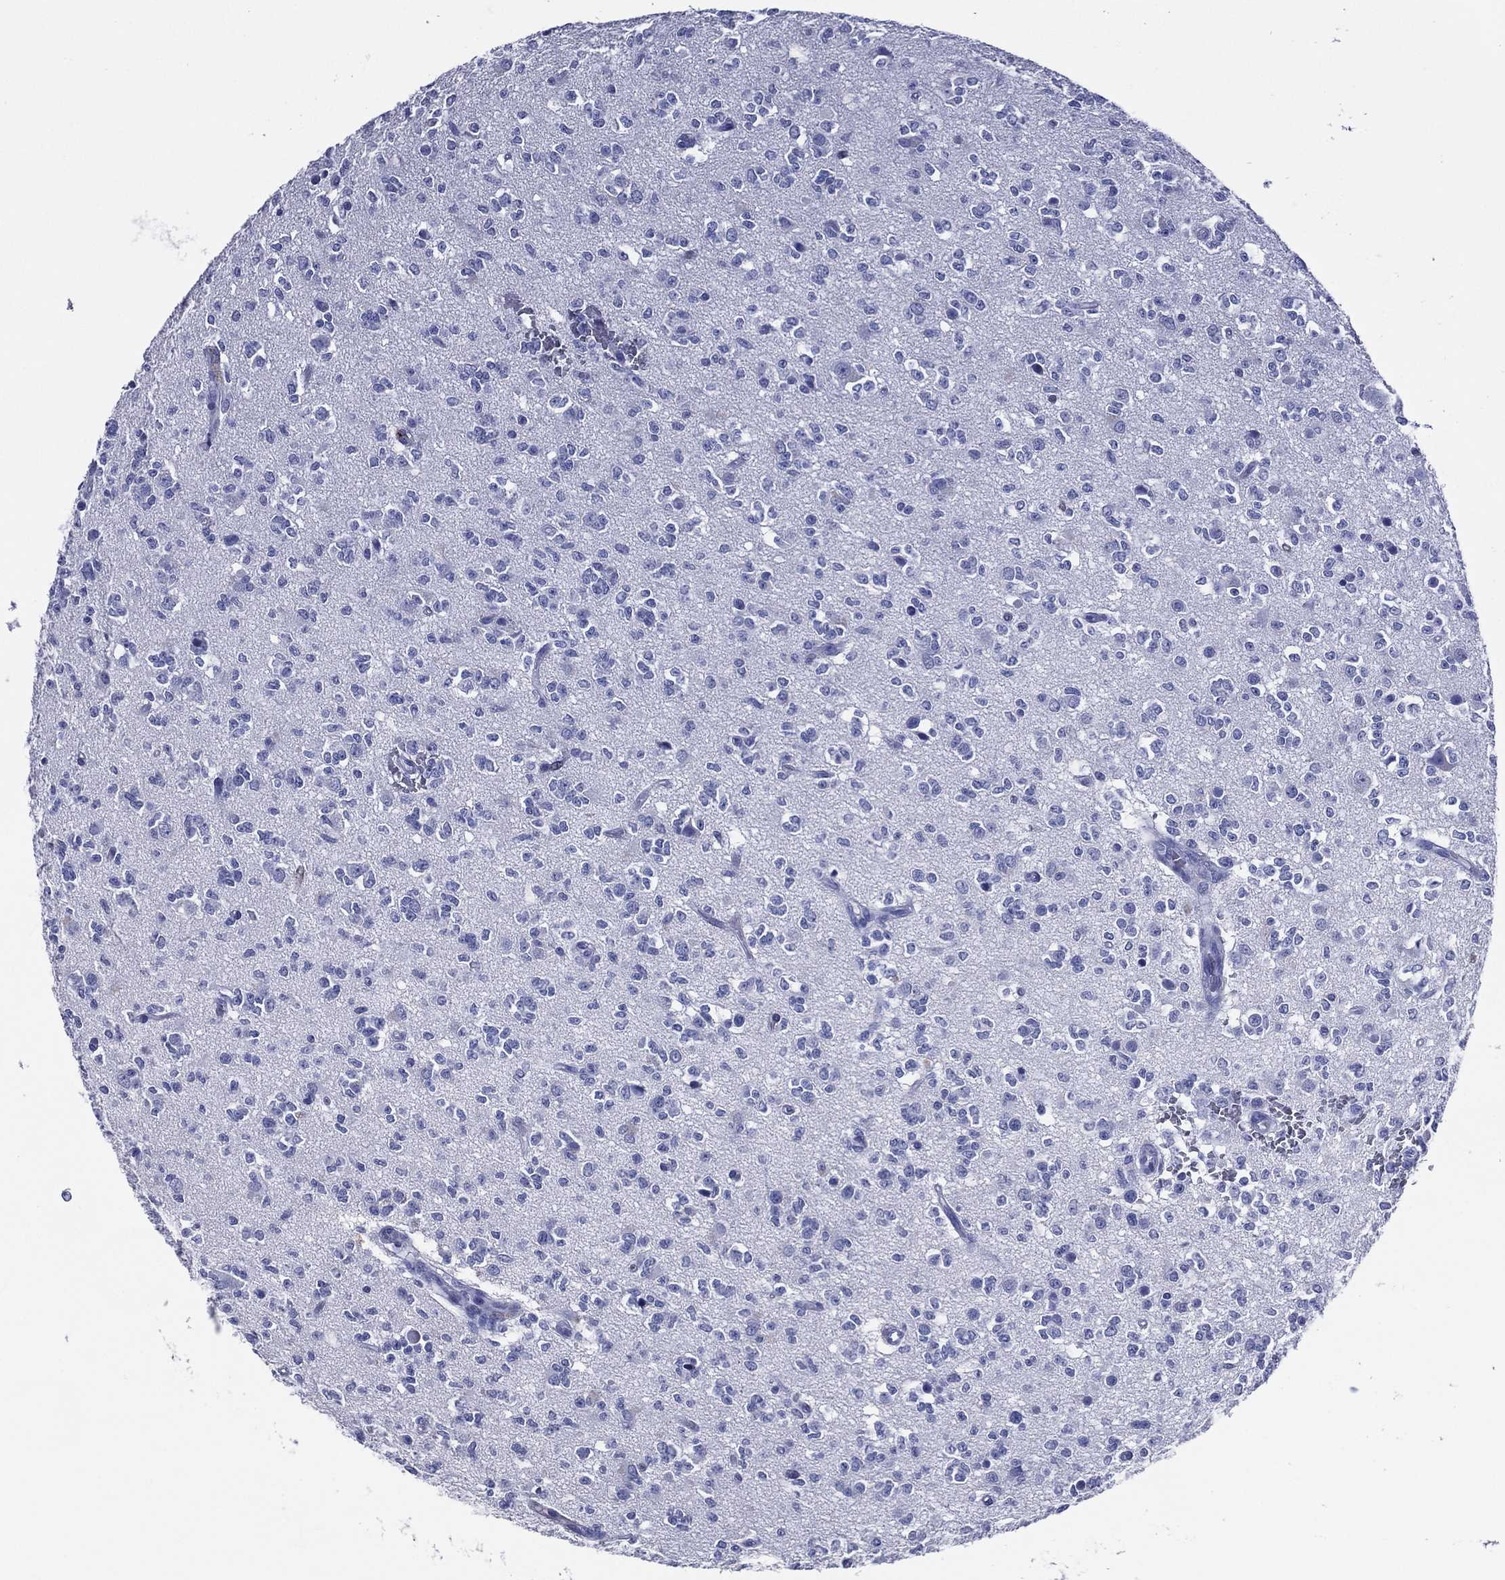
{"staining": {"intensity": "negative", "quantity": "none", "location": "none"}, "tissue": "glioma", "cell_type": "Tumor cells", "image_type": "cancer", "snomed": [{"axis": "morphology", "description": "Glioma, malignant, Low grade"}, {"axis": "topography", "description": "Brain"}], "caption": "The image shows no staining of tumor cells in glioma. (DAB (3,3'-diaminobenzidine) immunohistochemistry with hematoxylin counter stain).", "gene": "ACE2", "patient": {"sex": "female", "age": 45}}